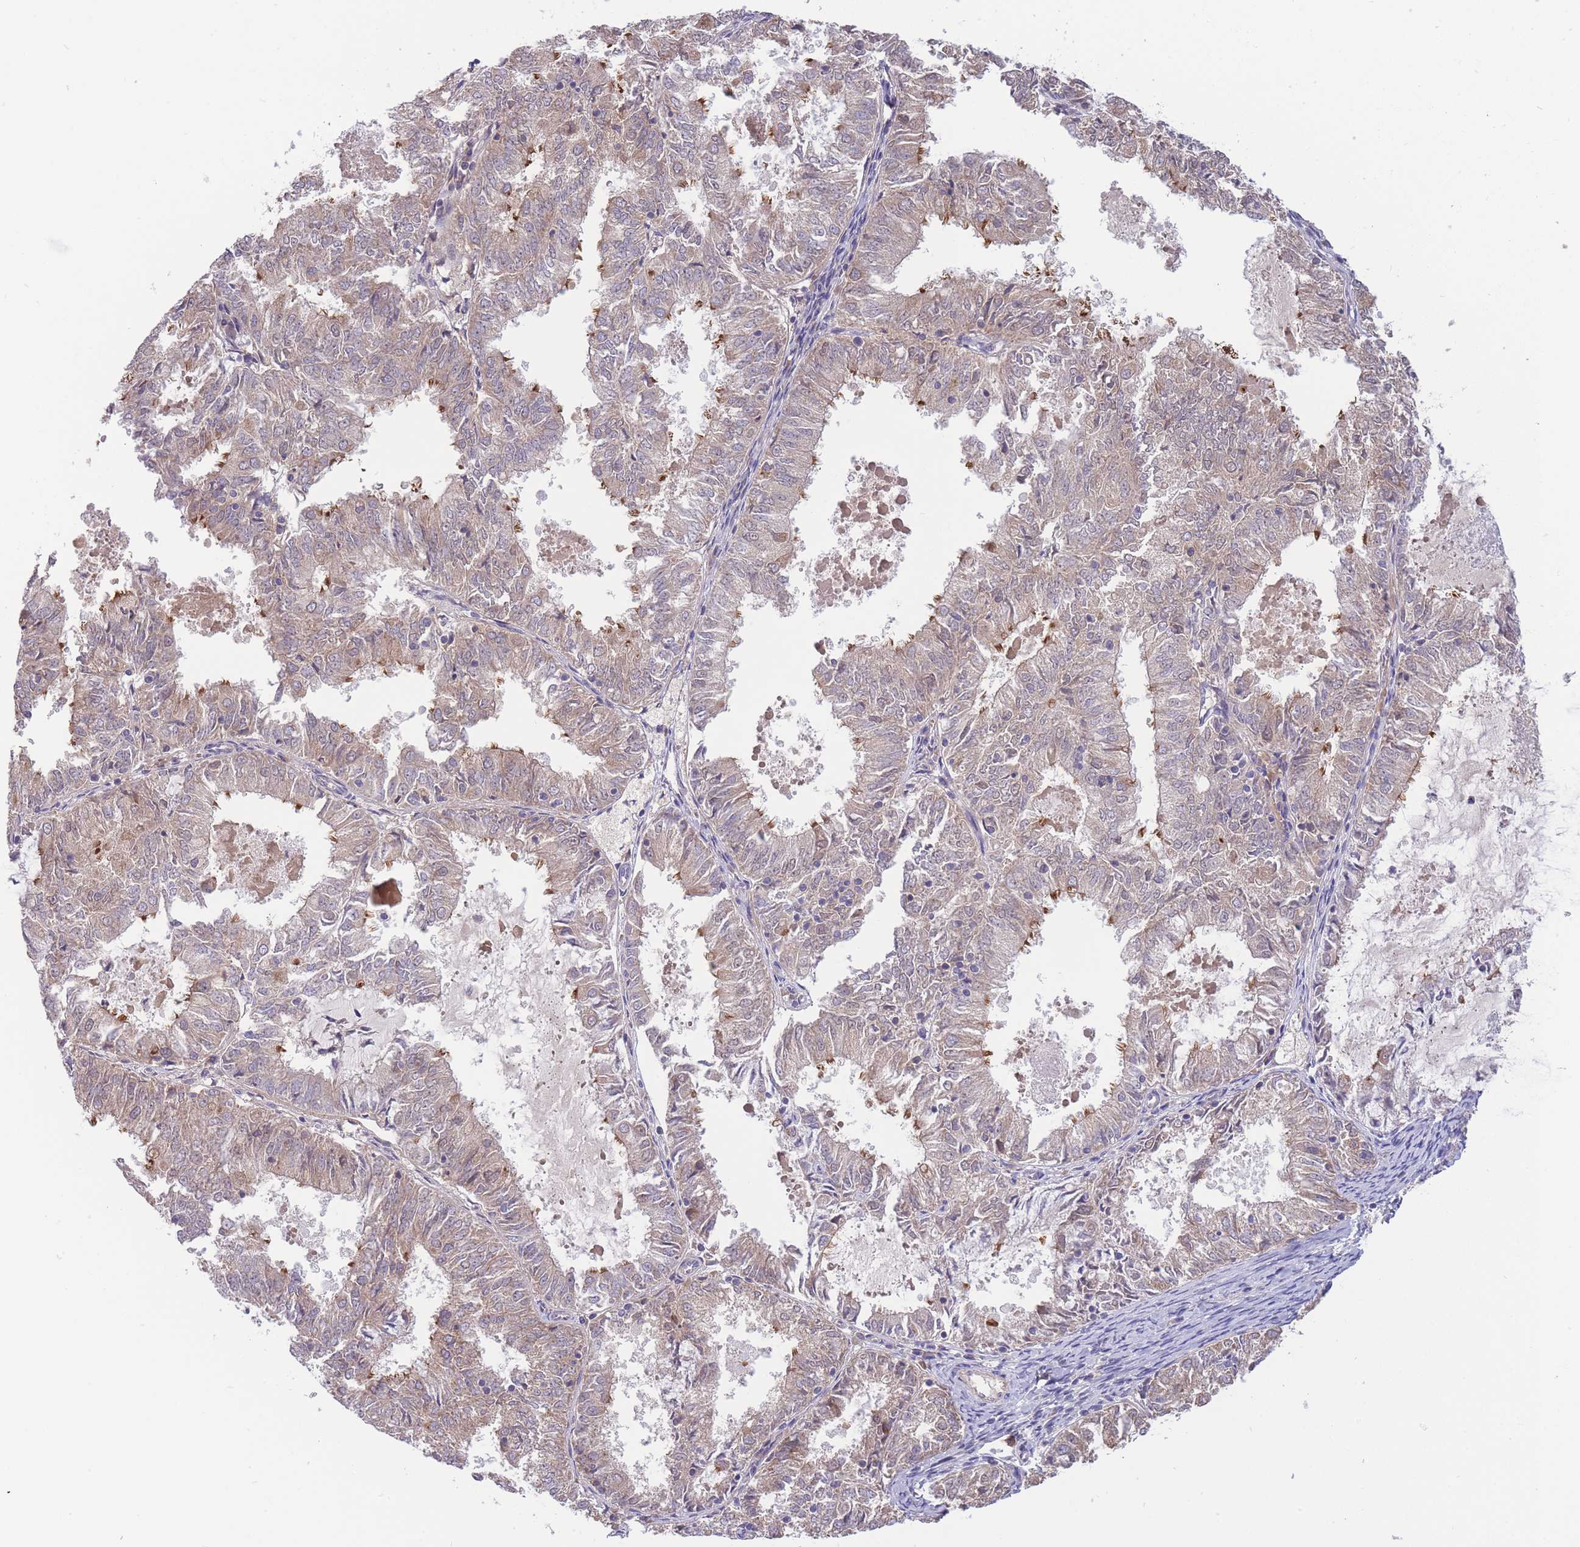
{"staining": {"intensity": "moderate", "quantity": "25%-75%", "location": "cytoplasmic/membranous"}, "tissue": "endometrial cancer", "cell_type": "Tumor cells", "image_type": "cancer", "snomed": [{"axis": "morphology", "description": "Adenocarcinoma, NOS"}, {"axis": "topography", "description": "Endometrium"}], "caption": "Adenocarcinoma (endometrial) tissue exhibits moderate cytoplasmic/membranous positivity in approximately 25%-75% of tumor cells (IHC, brightfield microscopy, high magnification).", "gene": "NDUFAF5", "patient": {"sex": "female", "age": 57}}